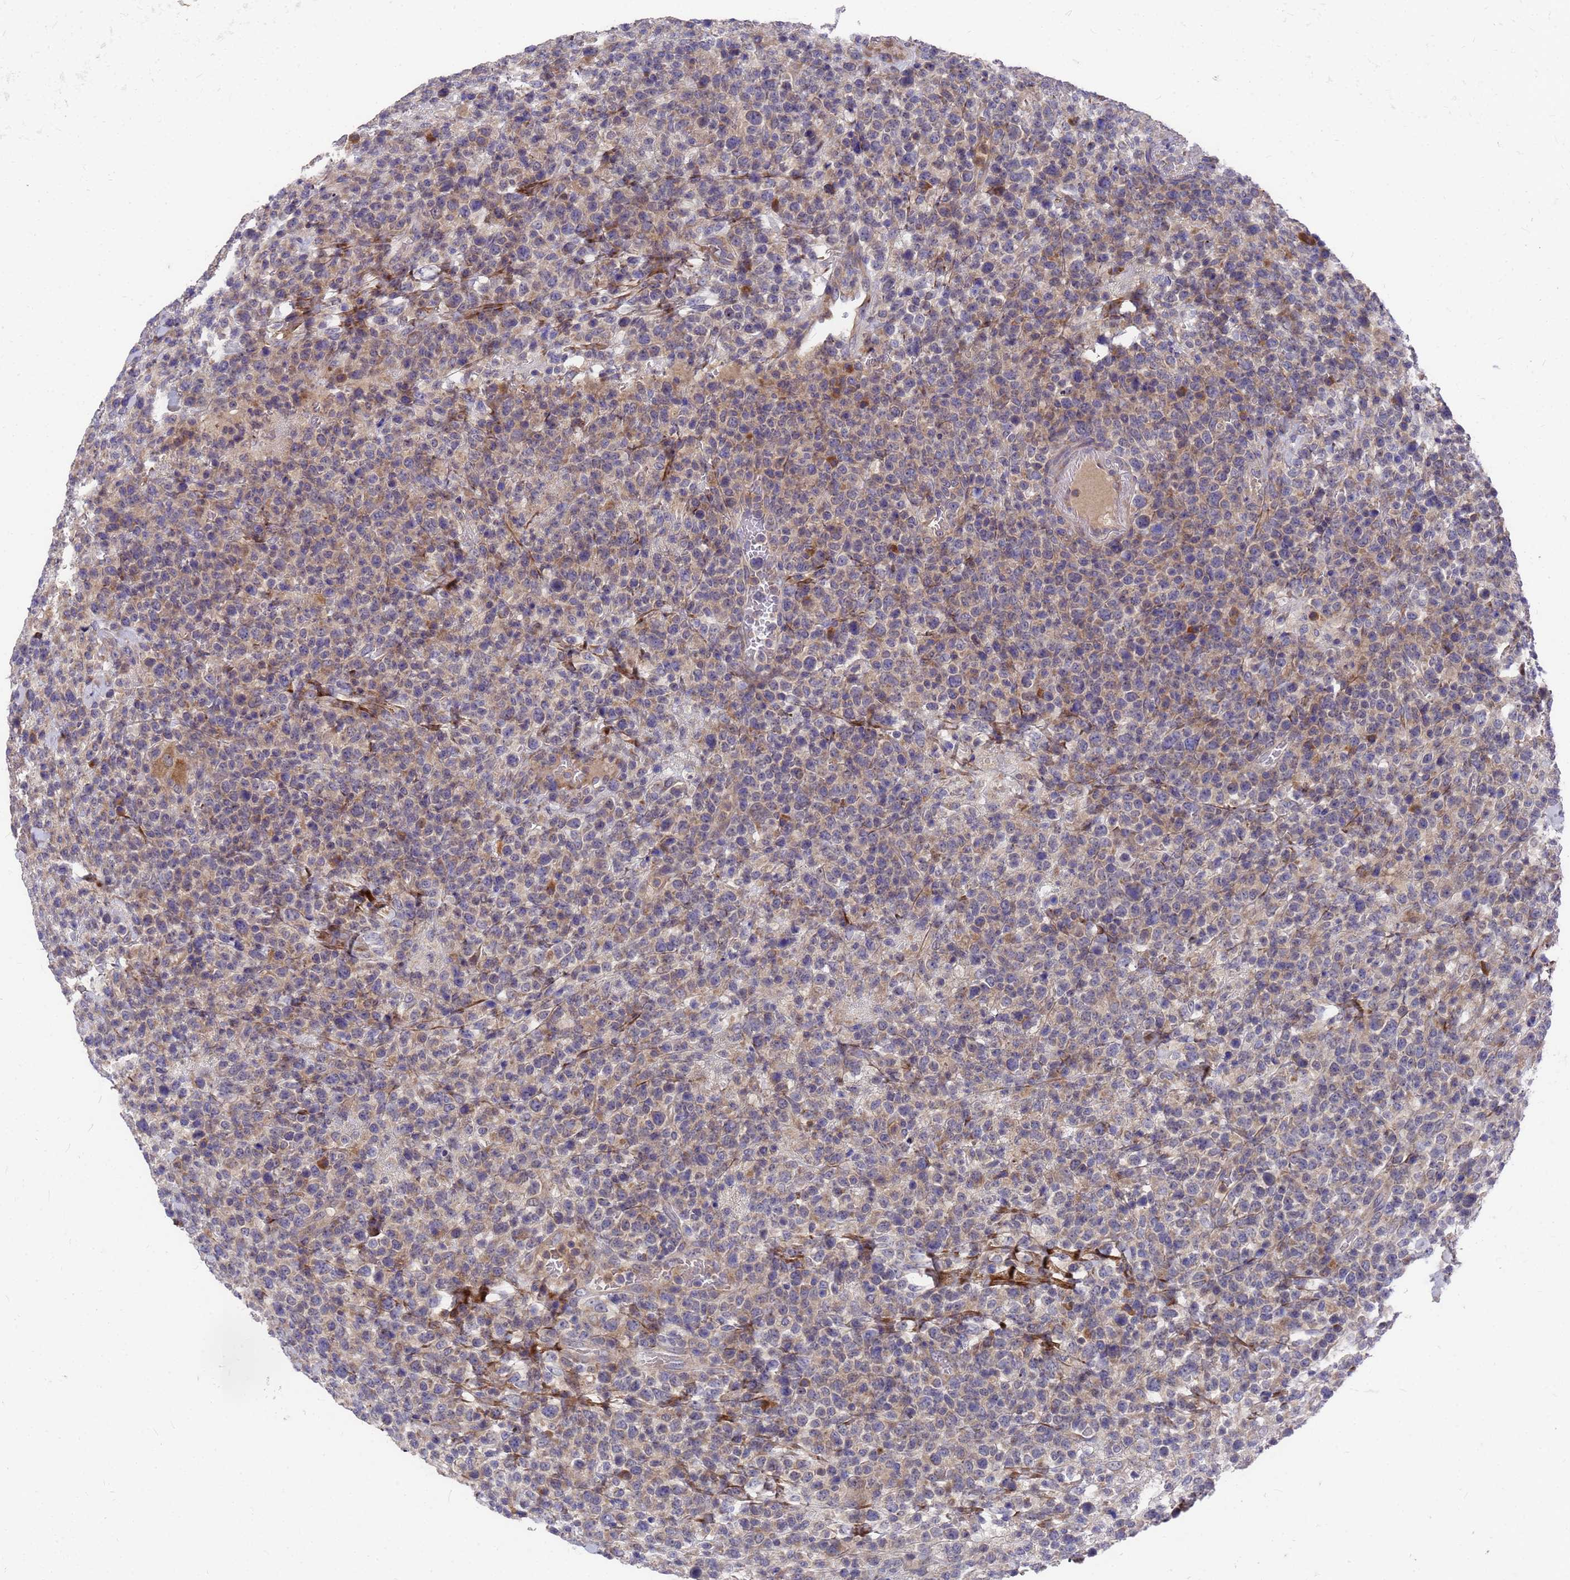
{"staining": {"intensity": "weak", "quantity": "<25%", "location": "cytoplasmic/membranous"}, "tissue": "lymphoma", "cell_type": "Tumor cells", "image_type": "cancer", "snomed": [{"axis": "morphology", "description": "Malignant lymphoma, non-Hodgkin's type, High grade"}, {"axis": "topography", "description": "Colon"}], "caption": "The histopathology image demonstrates no staining of tumor cells in malignant lymphoma, non-Hodgkin's type (high-grade).", "gene": "ZNF717", "patient": {"sex": "female", "age": 53}}